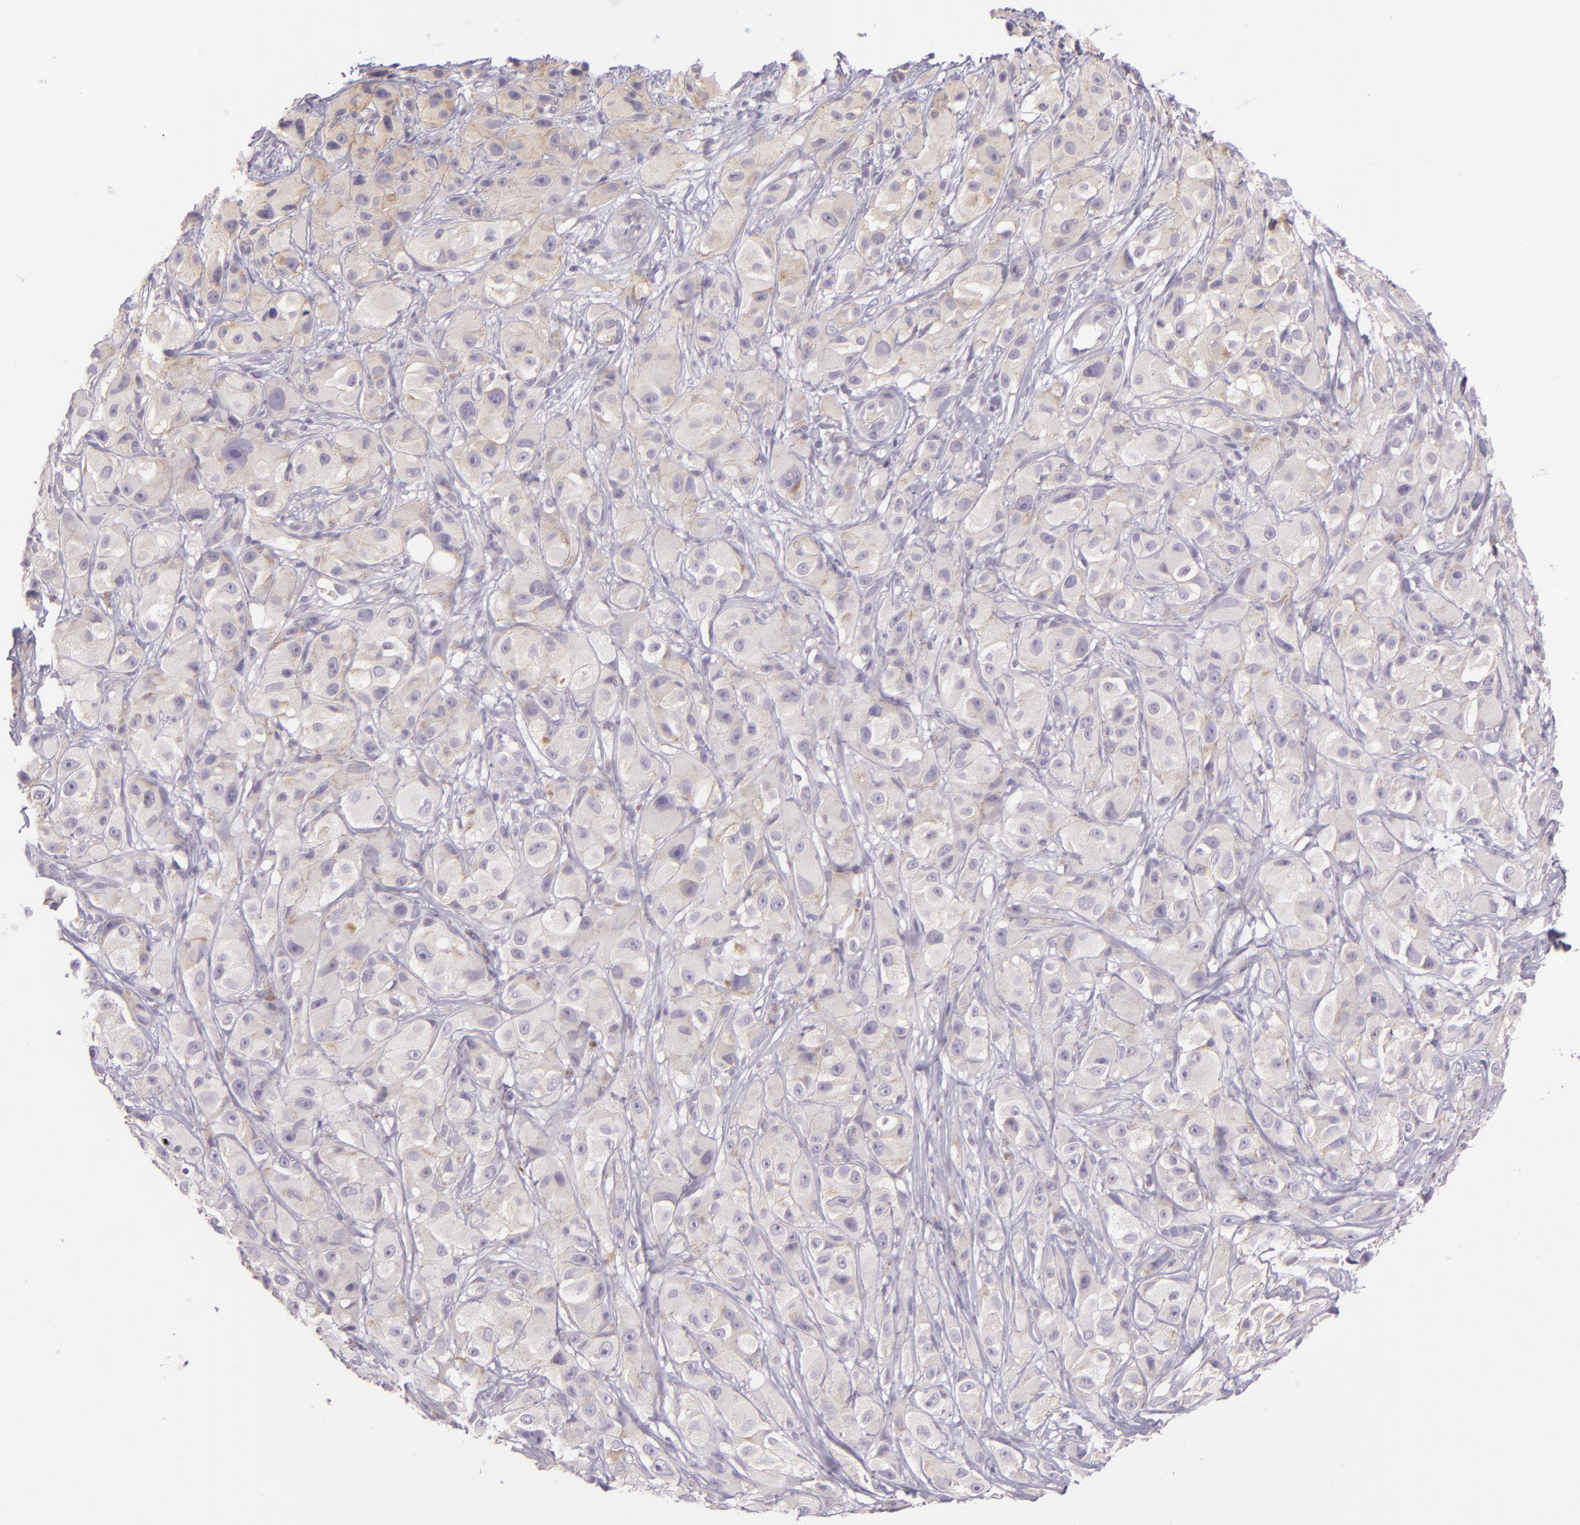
{"staining": {"intensity": "weak", "quantity": "25%-75%", "location": "cytoplasmic/membranous"}, "tissue": "melanoma", "cell_type": "Tumor cells", "image_type": "cancer", "snomed": [{"axis": "morphology", "description": "Malignant melanoma, NOS"}, {"axis": "topography", "description": "Skin"}], "caption": "An image of human malignant melanoma stained for a protein exhibits weak cytoplasmic/membranous brown staining in tumor cells. (Stains: DAB (3,3'-diaminobenzidine) in brown, nuclei in blue, Microscopy: brightfield microscopy at high magnification).", "gene": "ZC3H7B", "patient": {"sex": "male", "age": 56}}